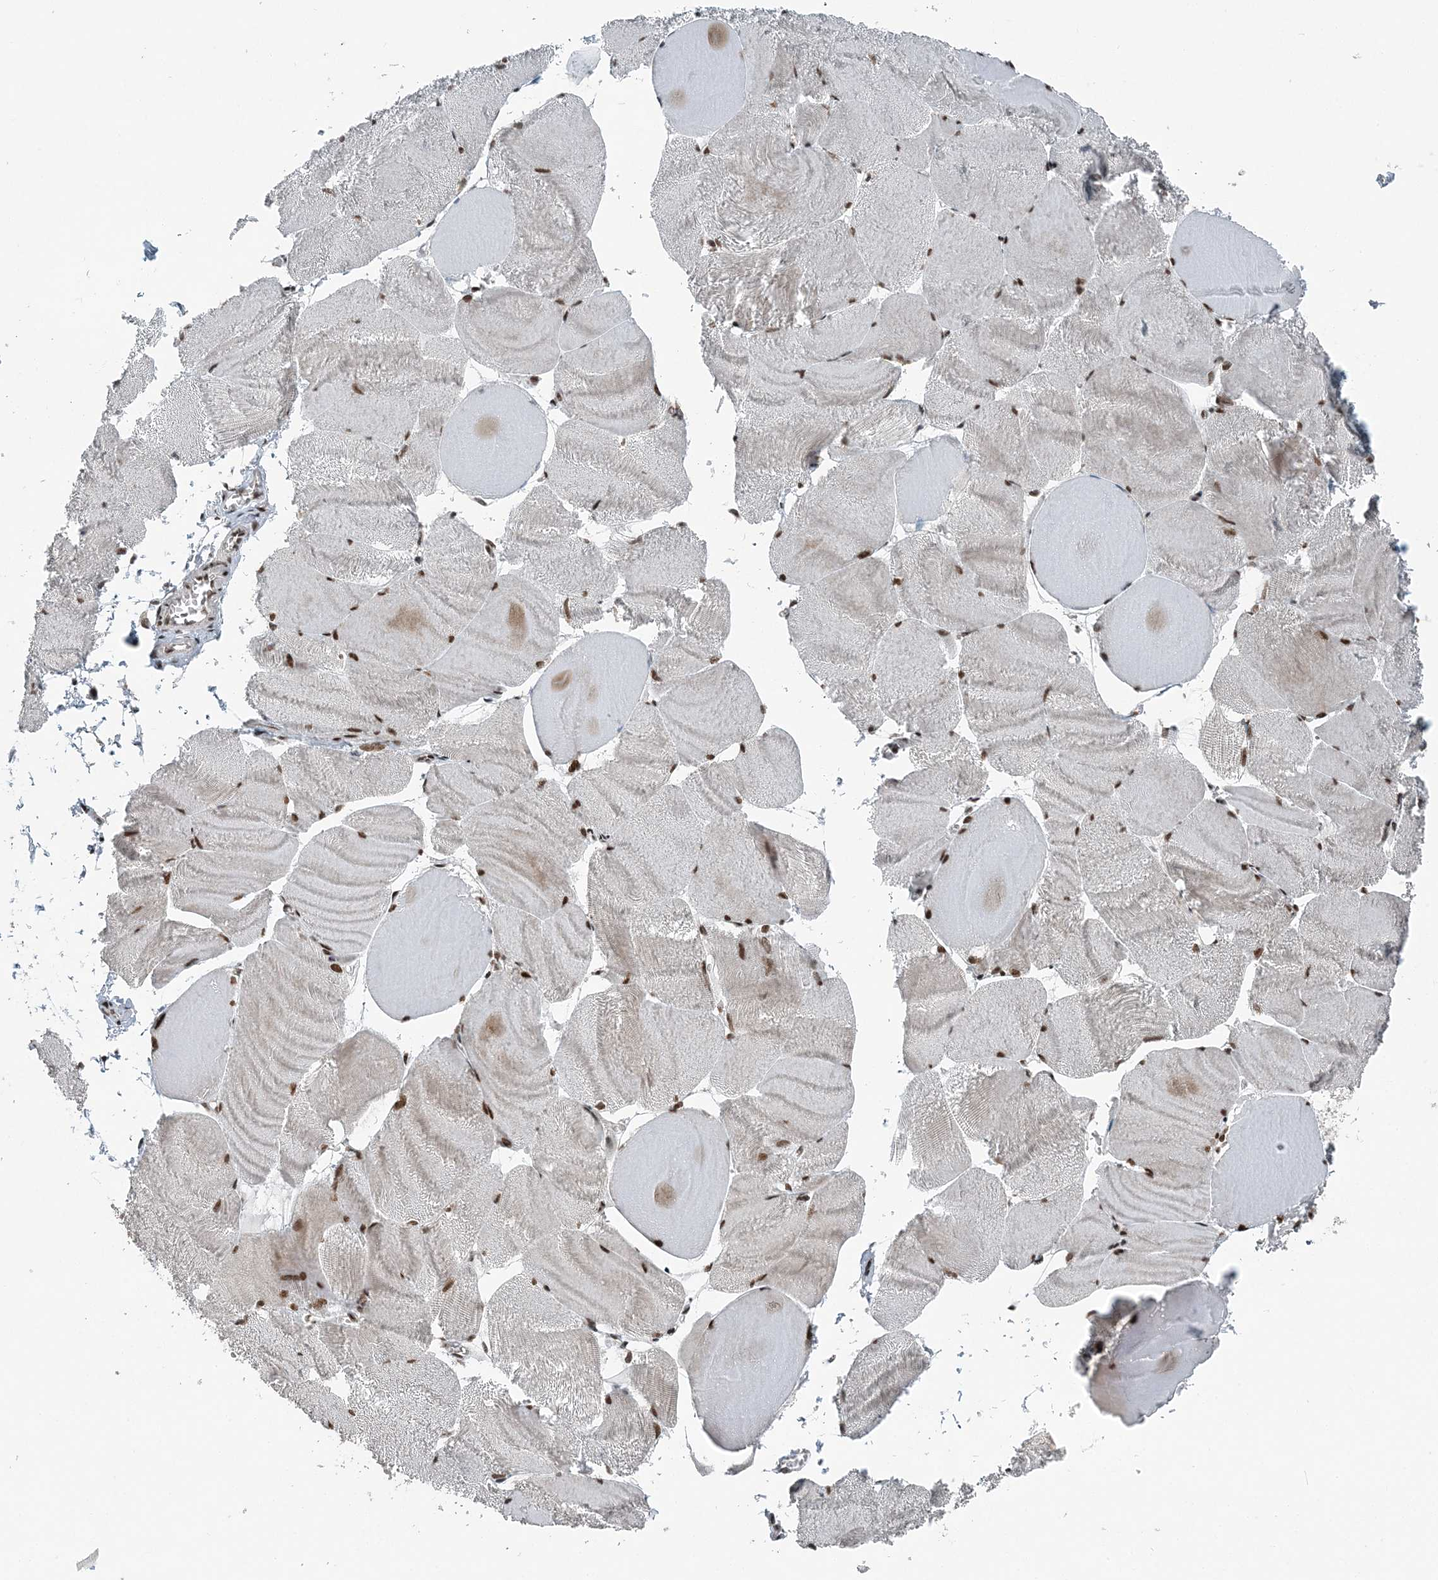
{"staining": {"intensity": "moderate", "quantity": ">75%", "location": "nuclear"}, "tissue": "skeletal muscle", "cell_type": "Myocytes", "image_type": "normal", "snomed": [{"axis": "morphology", "description": "Normal tissue, NOS"}, {"axis": "morphology", "description": "Basal cell carcinoma"}, {"axis": "topography", "description": "Skeletal muscle"}], "caption": "Protein expression analysis of normal human skeletal muscle reveals moderate nuclear positivity in approximately >75% of myocytes. Nuclei are stained in blue.", "gene": "YTHDC1", "patient": {"sex": "female", "age": 64}}